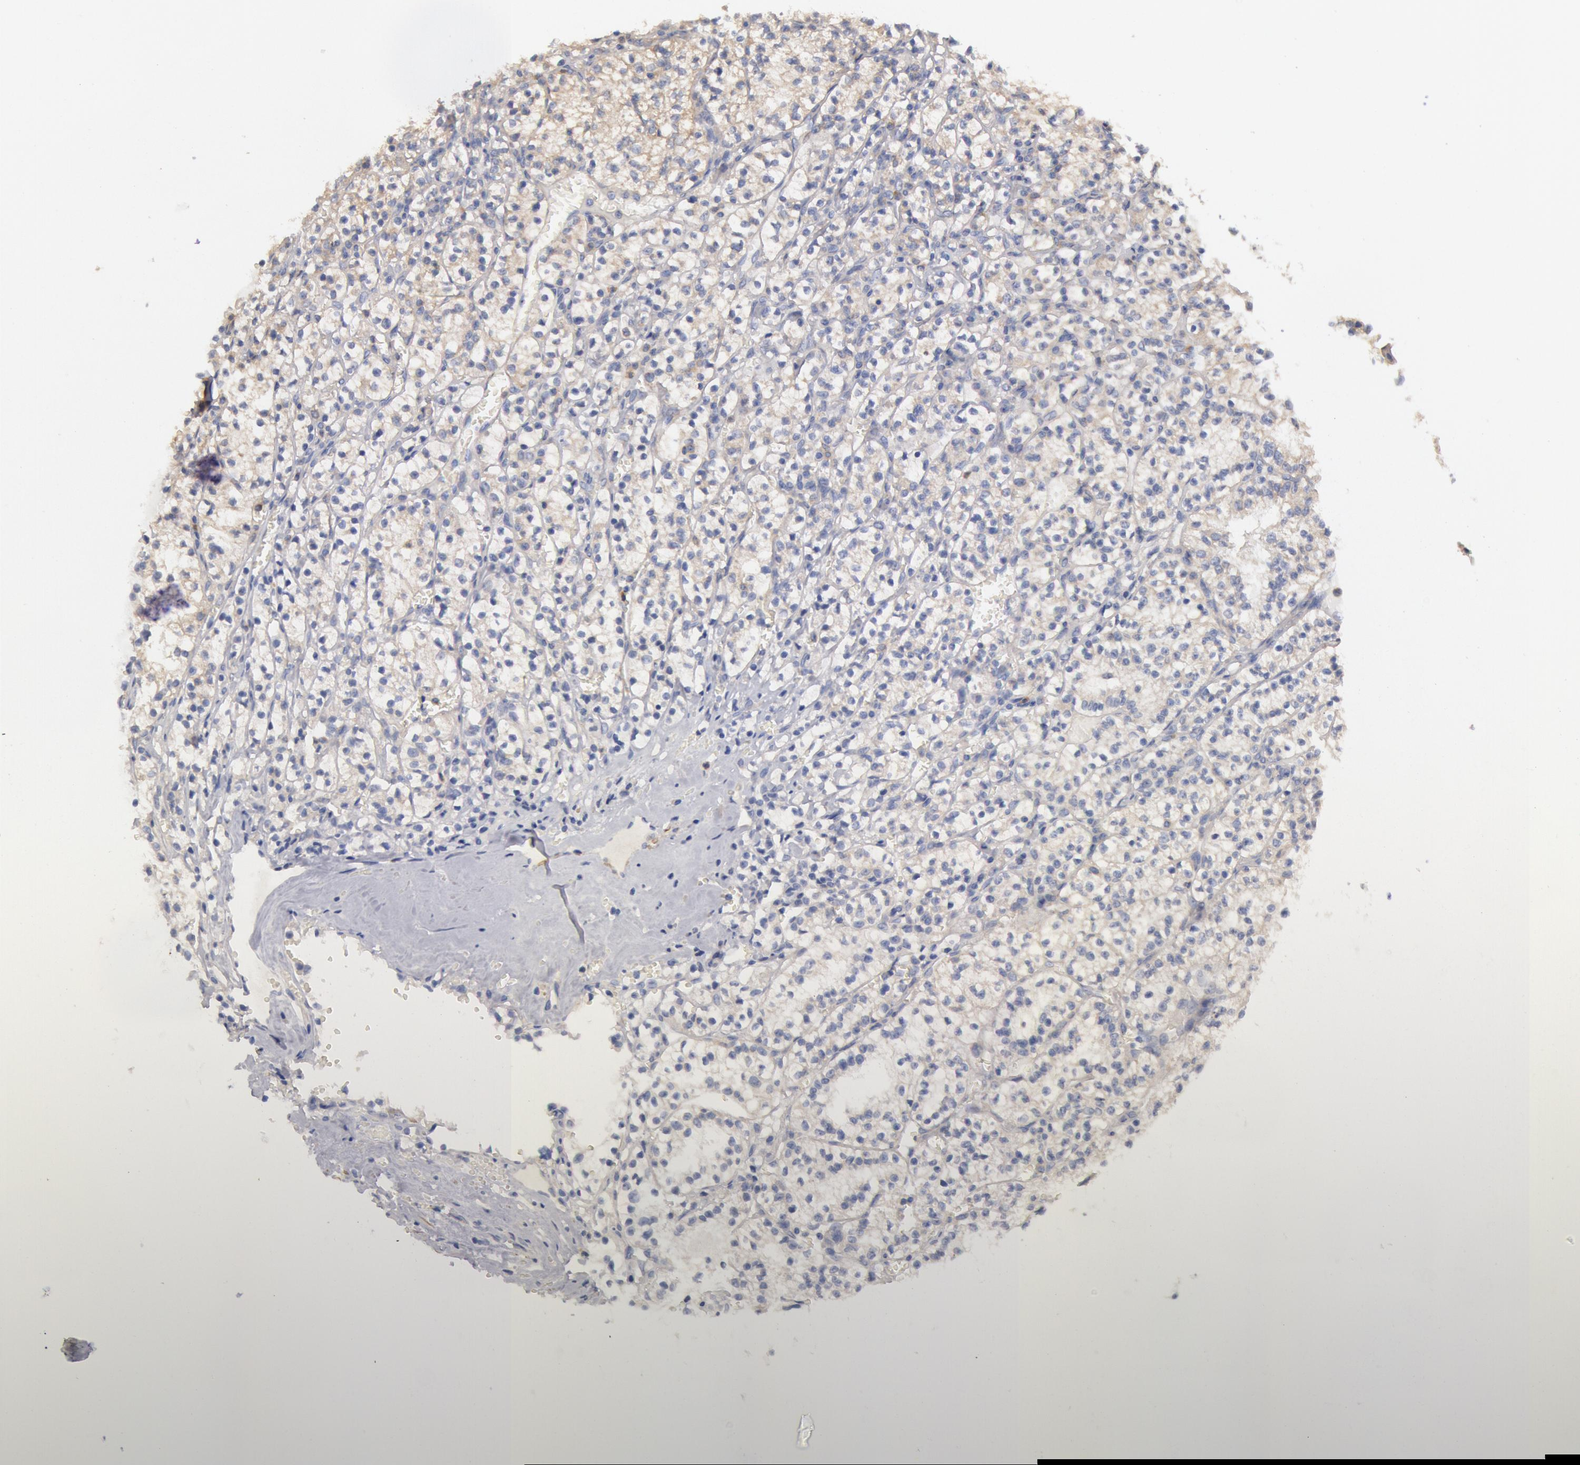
{"staining": {"intensity": "weak", "quantity": "25%-75%", "location": "cytoplasmic/membranous"}, "tissue": "renal cancer", "cell_type": "Tumor cells", "image_type": "cancer", "snomed": [{"axis": "morphology", "description": "Adenocarcinoma, NOS"}, {"axis": "topography", "description": "Kidney"}], "caption": "A high-resolution image shows IHC staining of renal cancer, which displays weak cytoplasmic/membranous staining in about 25%-75% of tumor cells.", "gene": "TMED8", "patient": {"sex": "male", "age": 61}}